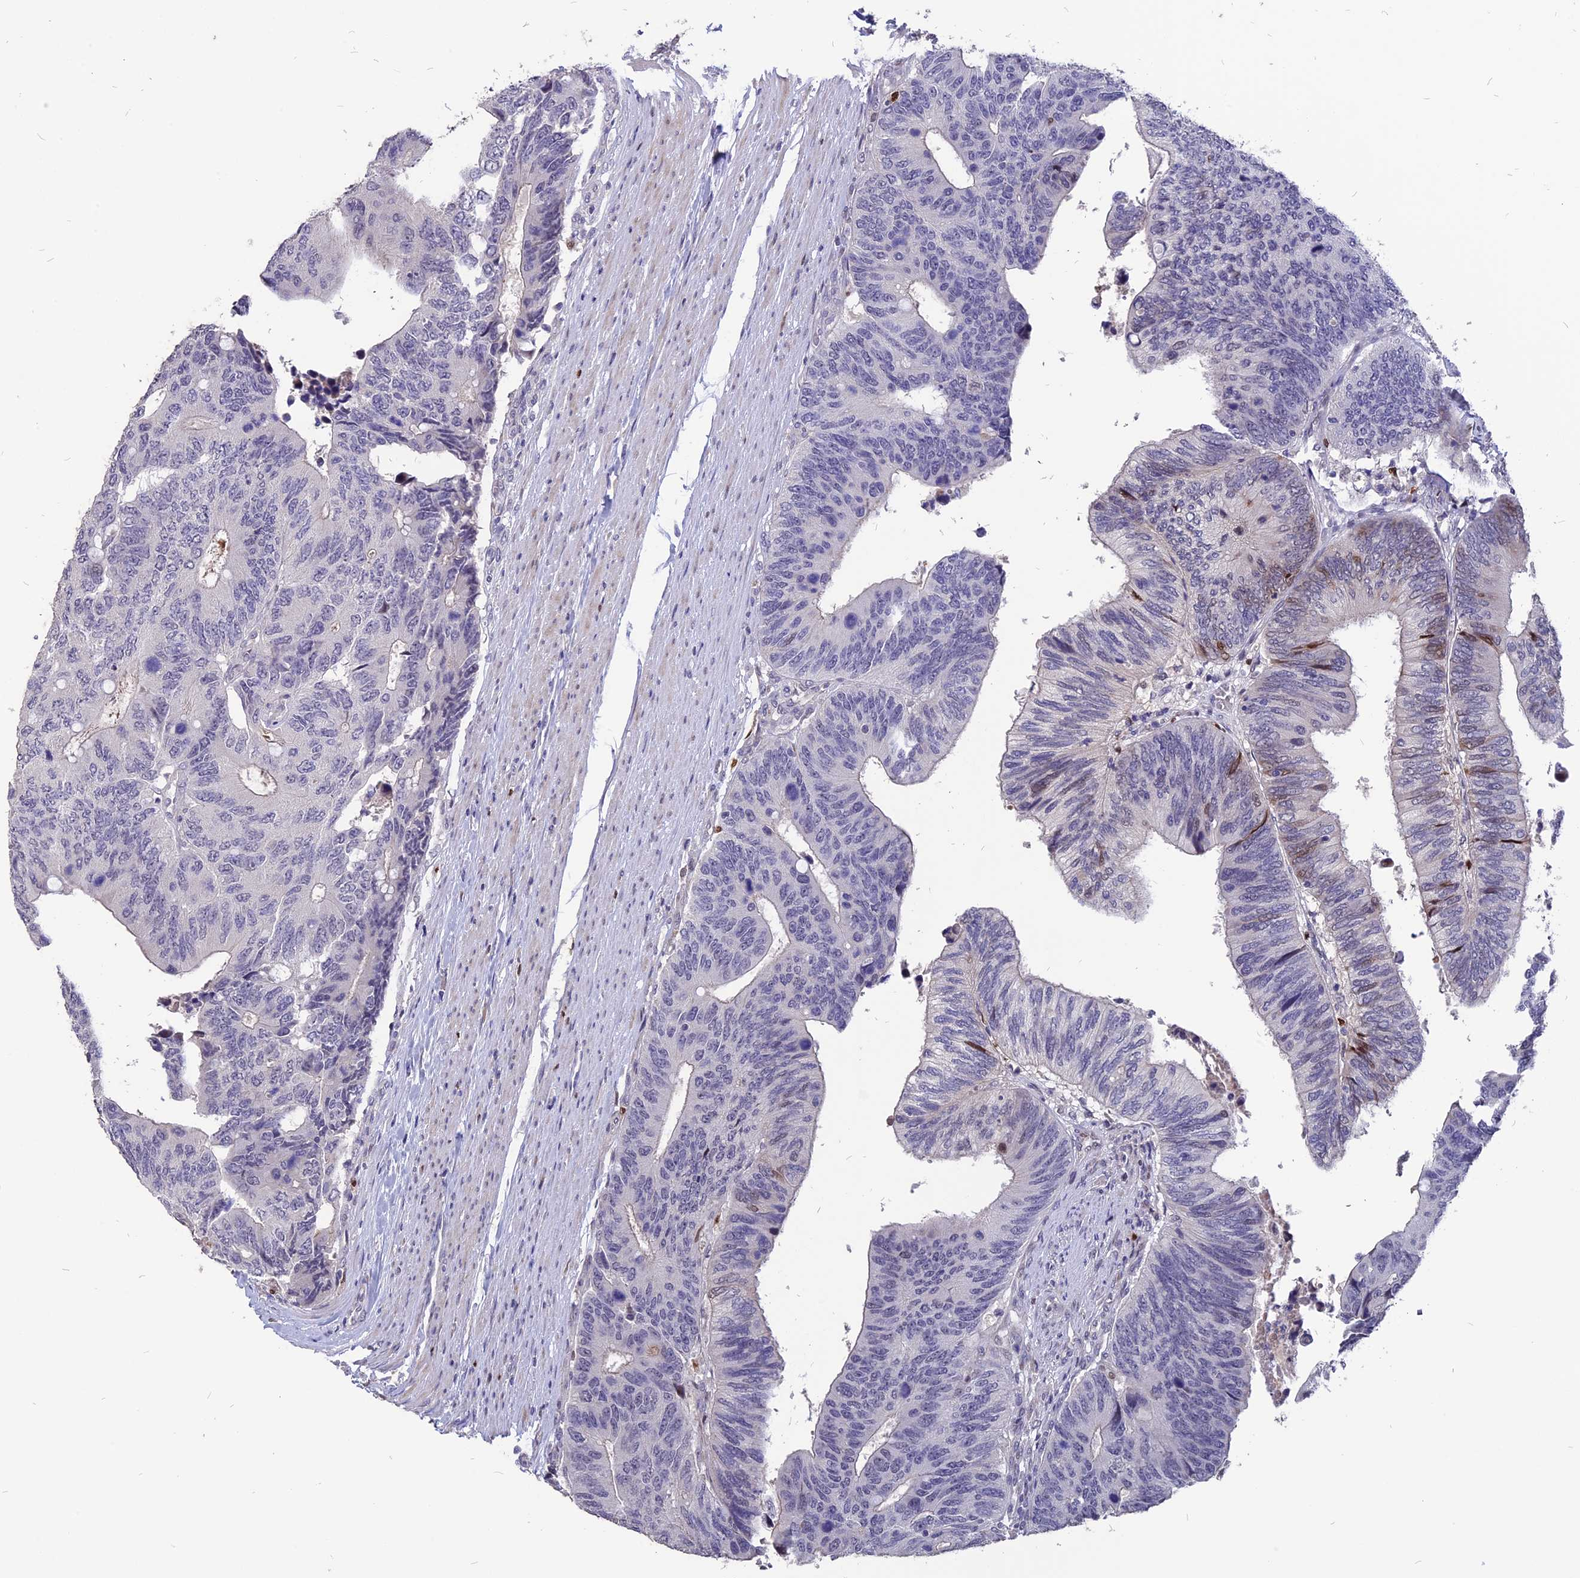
{"staining": {"intensity": "weak", "quantity": "<25%", "location": "nuclear"}, "tissue": "colorectal cancer", "cell_type": "Tumor cells", "image_type": "cancer", "snomed": [{"axis": "morphology", "description": "Adenocarcinoma, NOS"}, {"axis": "topography", "description": "Colon"}], "caption": "This is an immunohistochemistry (IHC) photomicrograph of human adenocarcinoma (colorectal). There is no staining in tumor cells.", "gene": "TMEM263", "patient": {"sex": "male", "age": 87}}